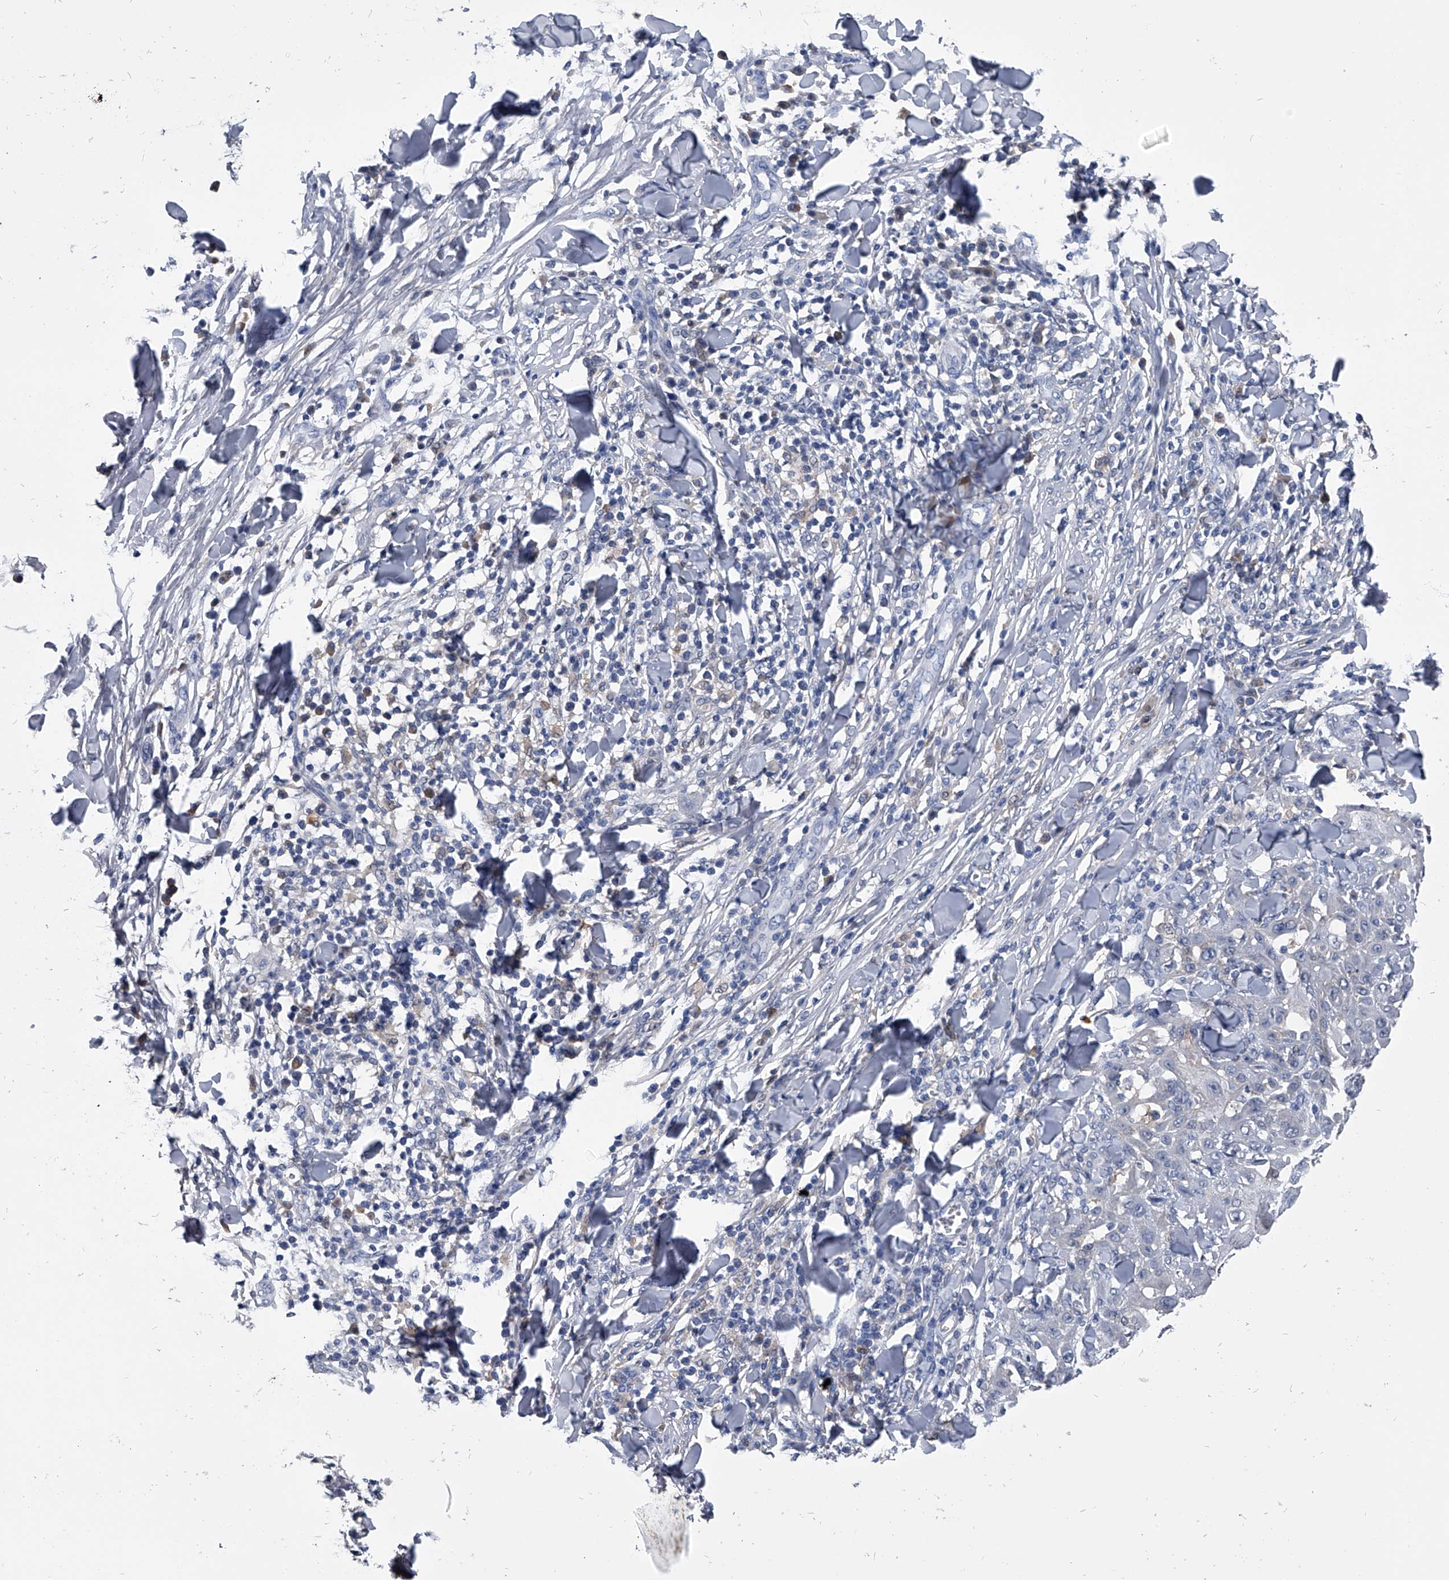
{"staining": {"intensity": "negative", "quantity": "none", "location": "none"}, "tissue": "skin cancer", "cell_type": "Tumor cells", "image_type": "cancer", "snomed": [{"axis": "morphology", "description": "Squamous cell carcinoma, NOS"}, {"axis": "topography", "description": "Skin"}], "caption": "DAB (3,3'-diaminobenzidine) immunohistochemical staining of squamous cell carcinoma (skin) displays no significant positivity in tumor cells.", "gene": "PDXK", "patient": {"sex": "male", "age": 24}}